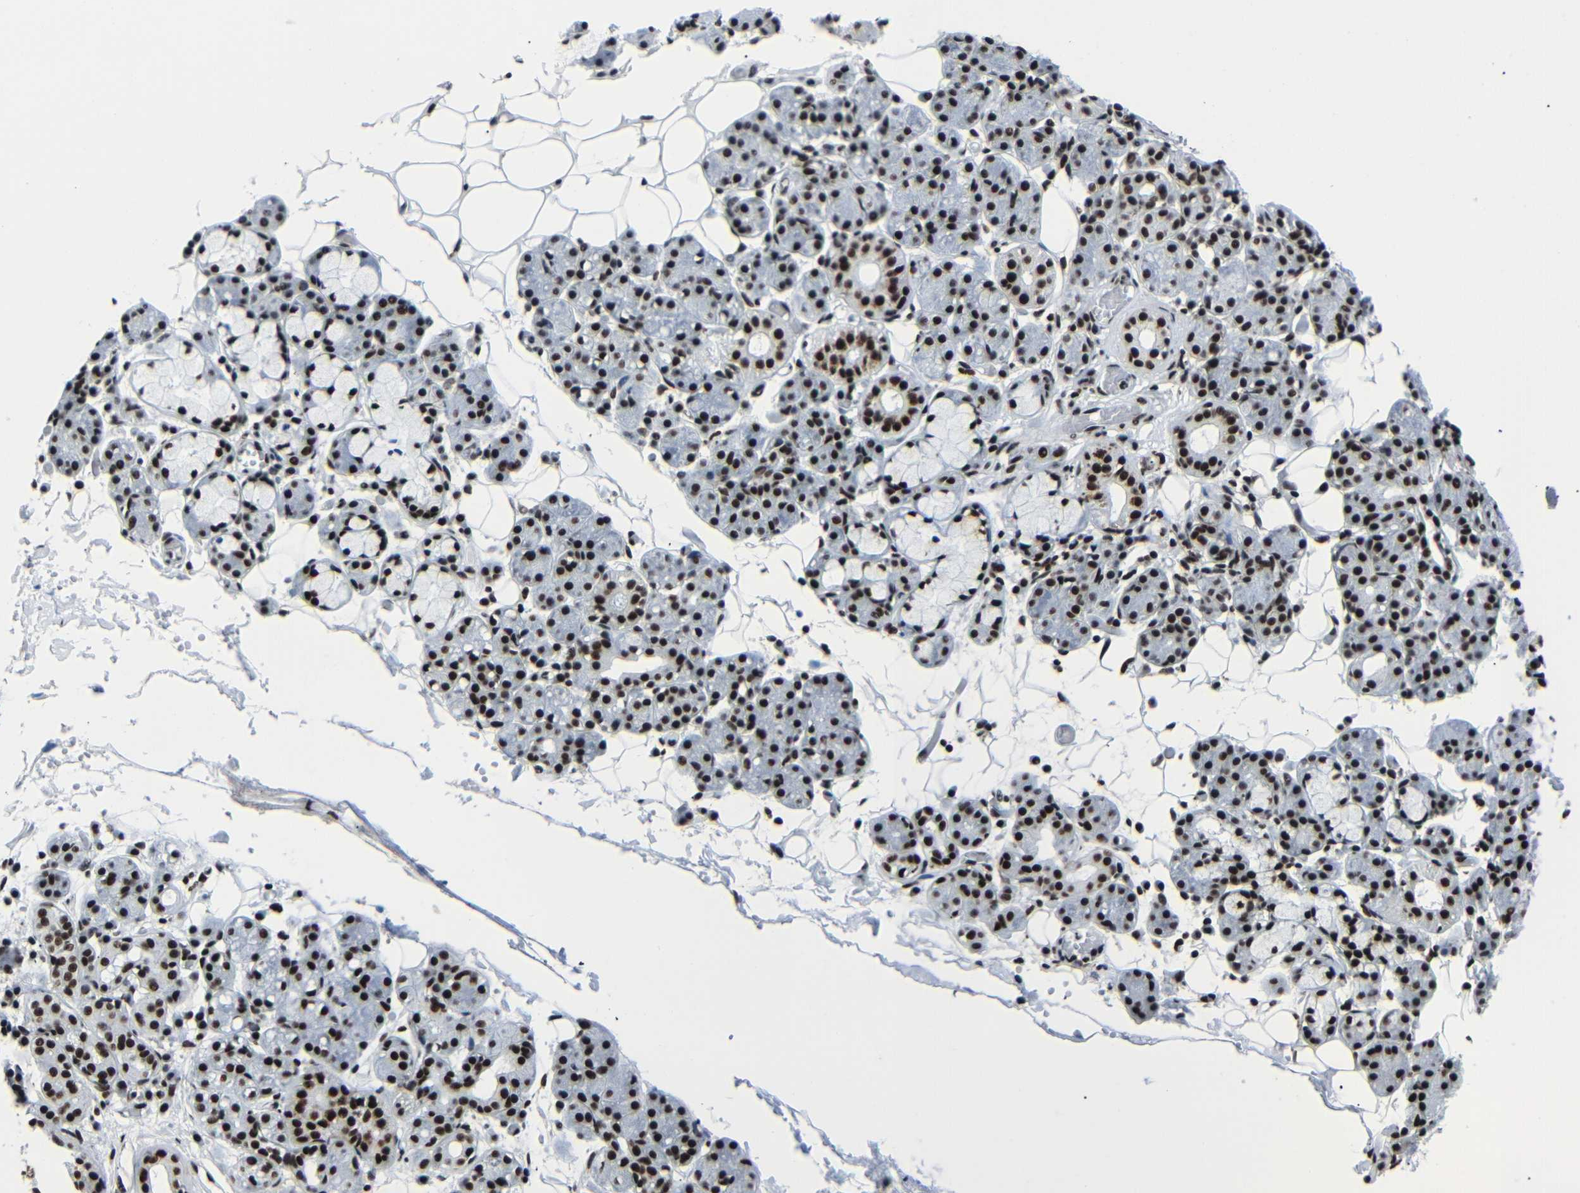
{"staining": {"intensity": "strong", "quantity": ">75%", "location": "nuclear"}, "tissue": "salivary gland", "cell_type": "Glandular cells", "image_type": "normal", "snomed": [{"axis": "morphology", "description": "Normal tissue, NOS"}, {"axis": "topography", "description": "Salivary gland"}], "caption": "Strong nuclear staining for a protein is seen in approximately >75% of glandular cells of unremarkable salivary gland using immunohistochemistry.", "gene": "SRSF1", "patient": {"sex": "male", "age": 63}}